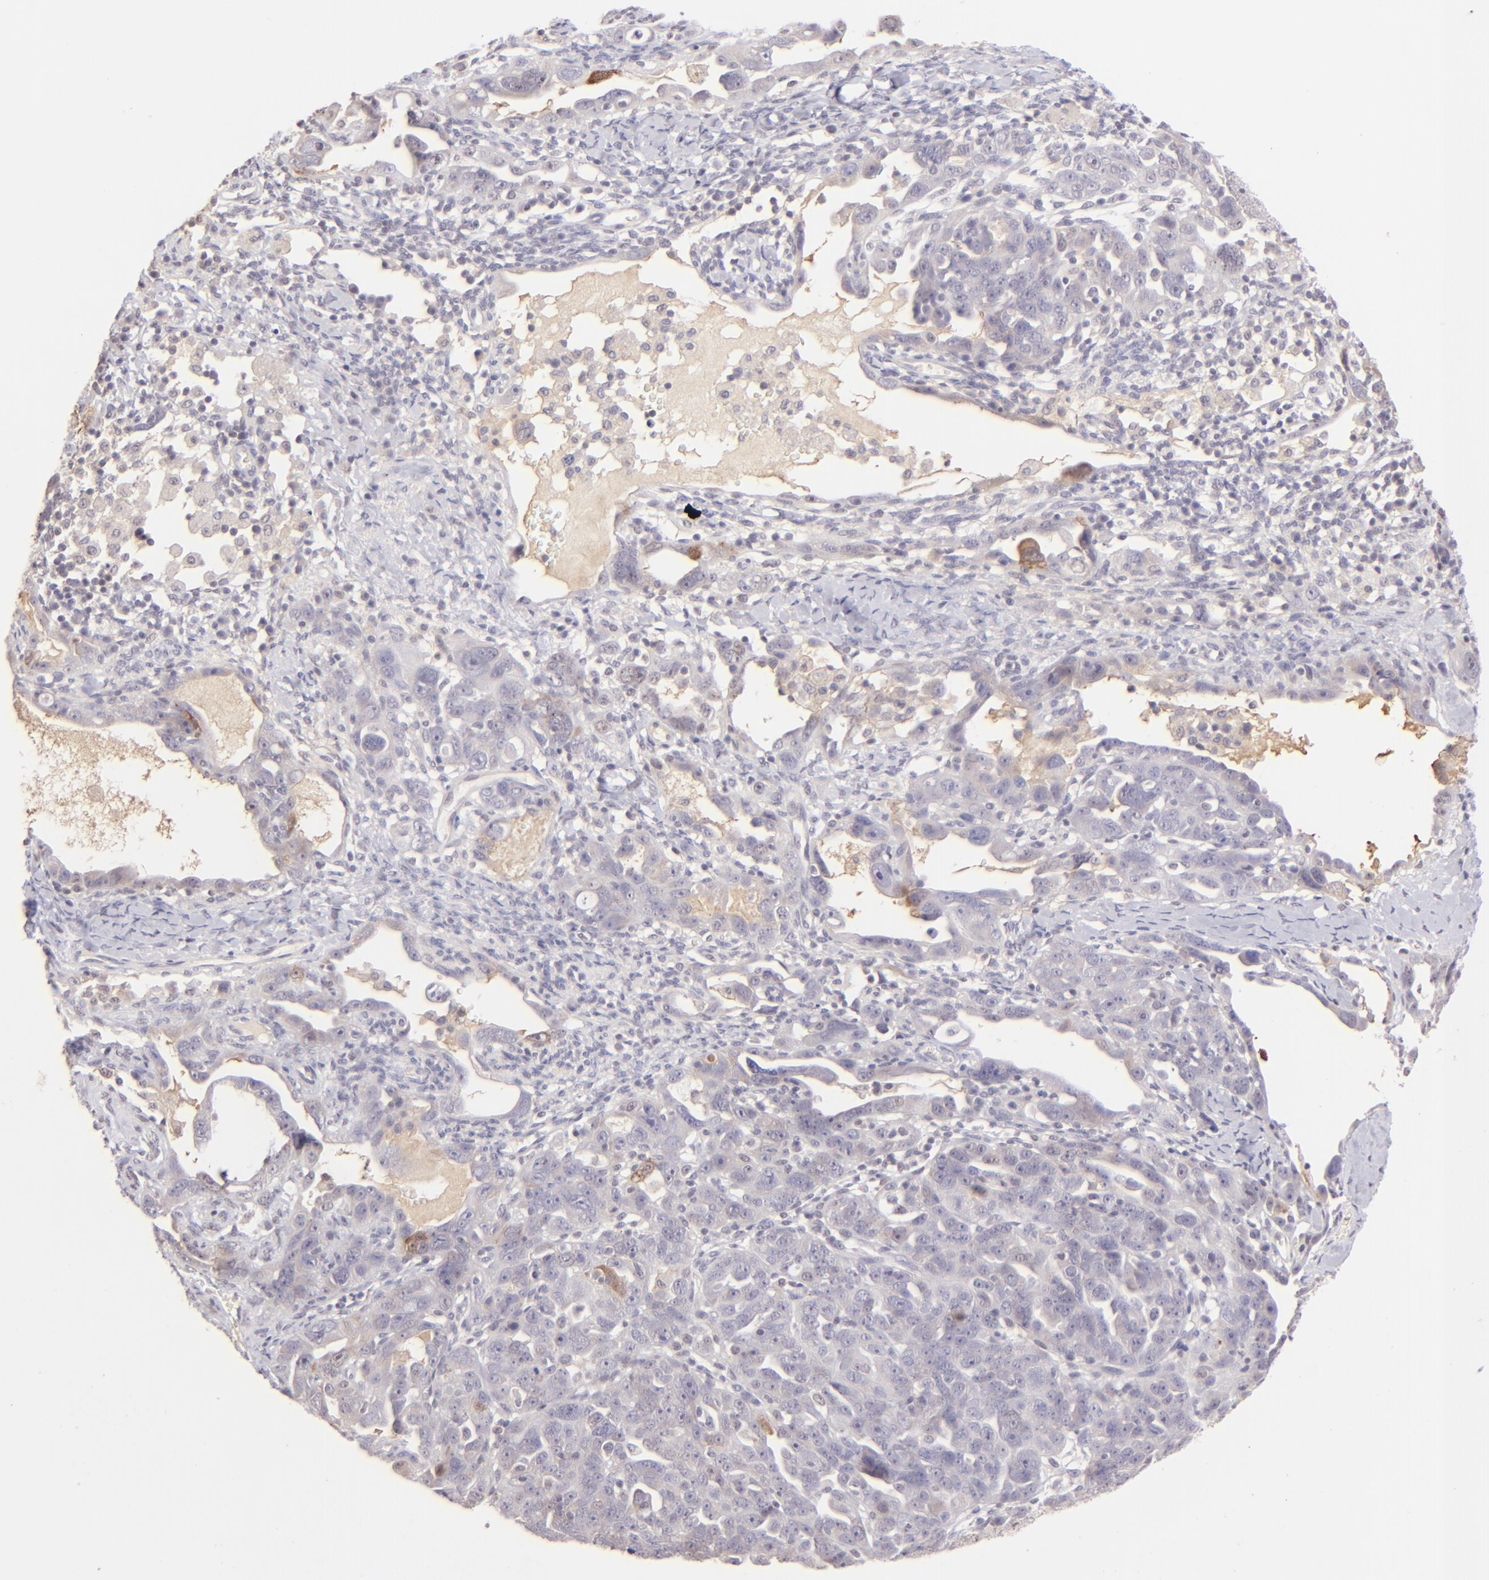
{"staining": {"intensity": "negative", "quantity": "none", "location": "none"}, "tissue": "ovarian cancer", "cell_type": "Tumor cells", "image_type": "cancer", "snomed": [{"axis": "morphology", "description": "Cystadenocarcinoma, serous, NOS"}, {"axis": "topography", "description": "Ovary"}], "caption": "Tumor cells are negative for protein expression in human ovarian cancer.", "gene": "MAGEA1", "patient": {"sex": "female", "age": 66}}